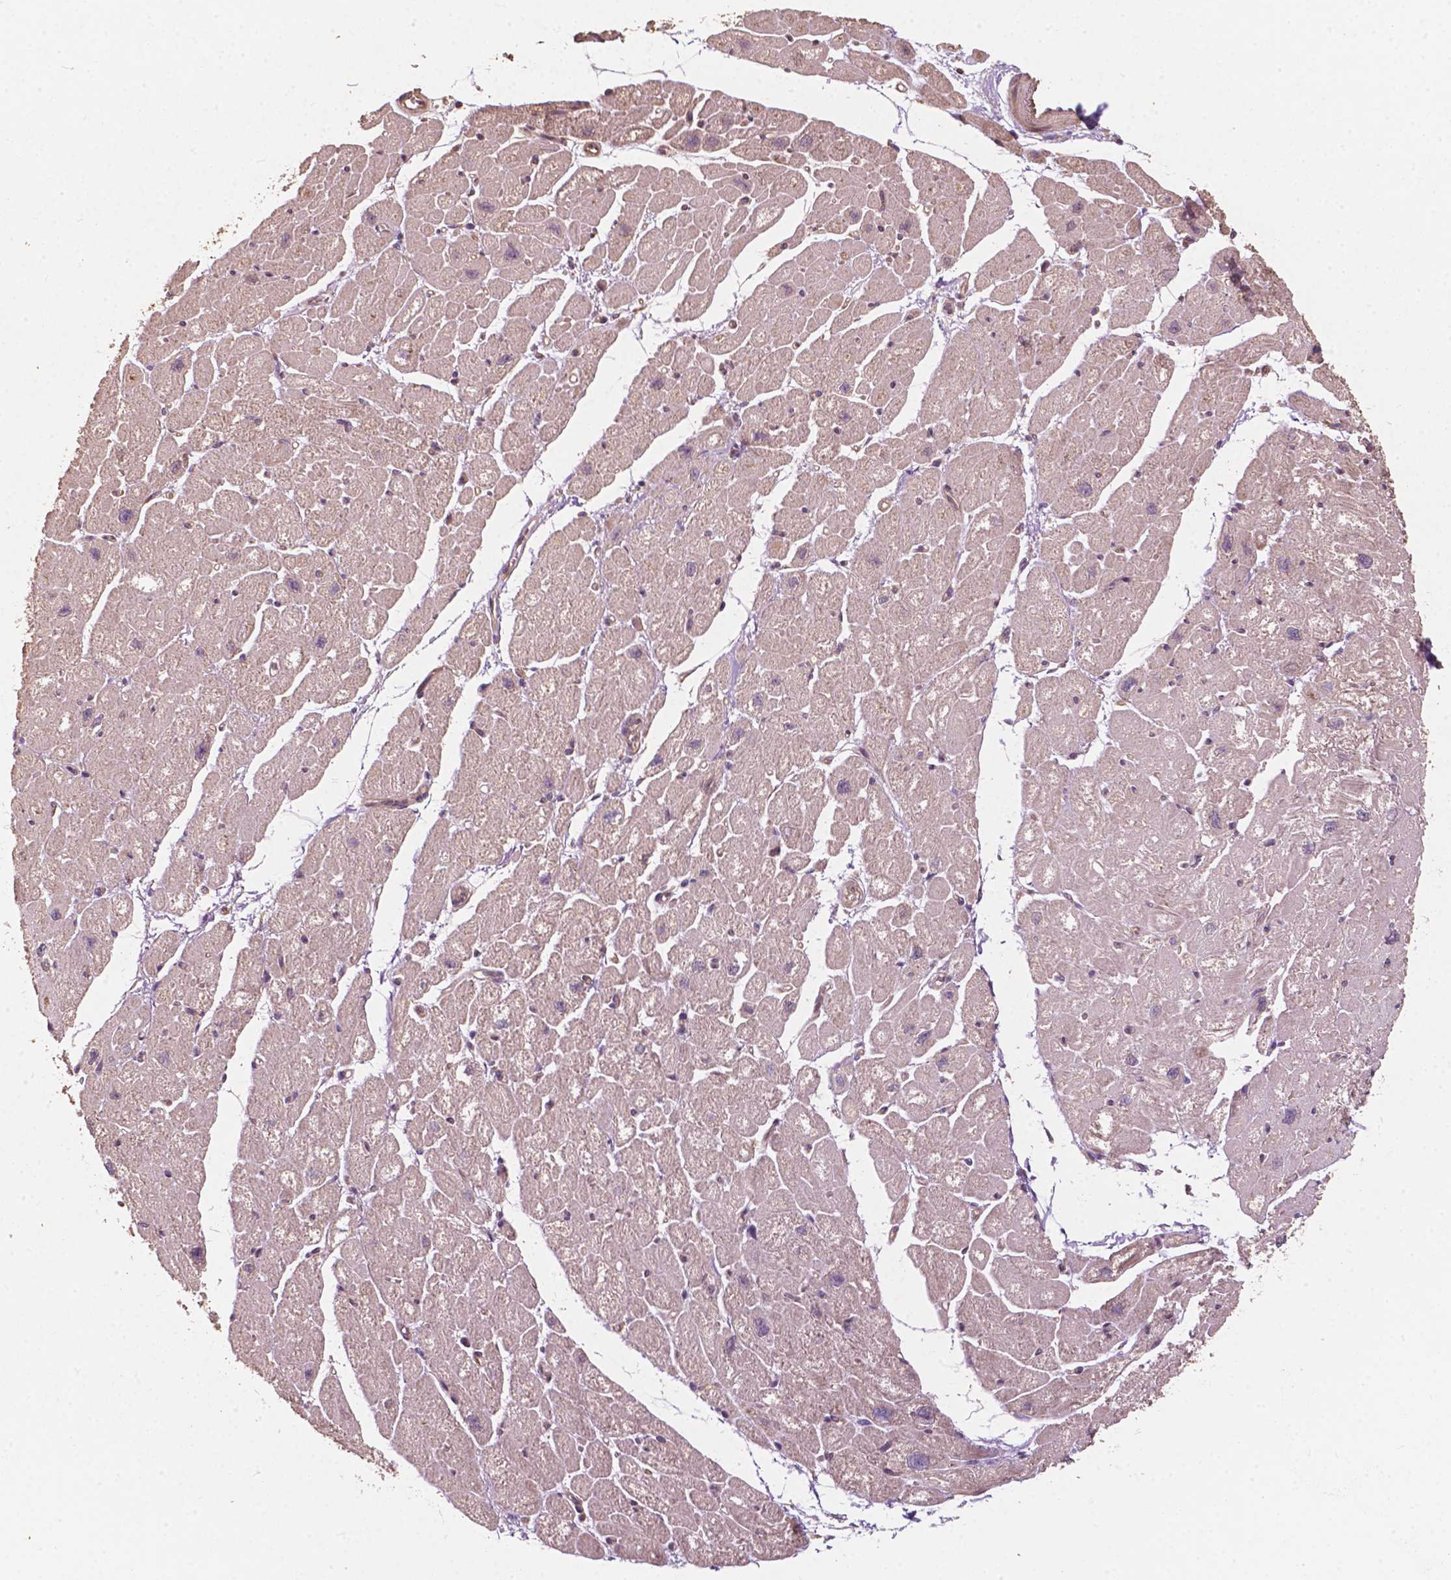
{"staining": {"intensity": "negative", "quantity": "none", "location": "none"}, "tissue": "heart muscle", "cell_type": "Cardiomyocytes", "image_type": "normal", "snomed": [{"axis": "morphology", "description": "Normal tissue, NOS"}, {"axis": "topography", "description": "Heart"}], "caption": "Immunohistochemistry (IHC) of benign heart muscle shows no staining in cardiomyocytes.", "gene": "G3BP1", "patient": {"sex": "male", "age": 61}}